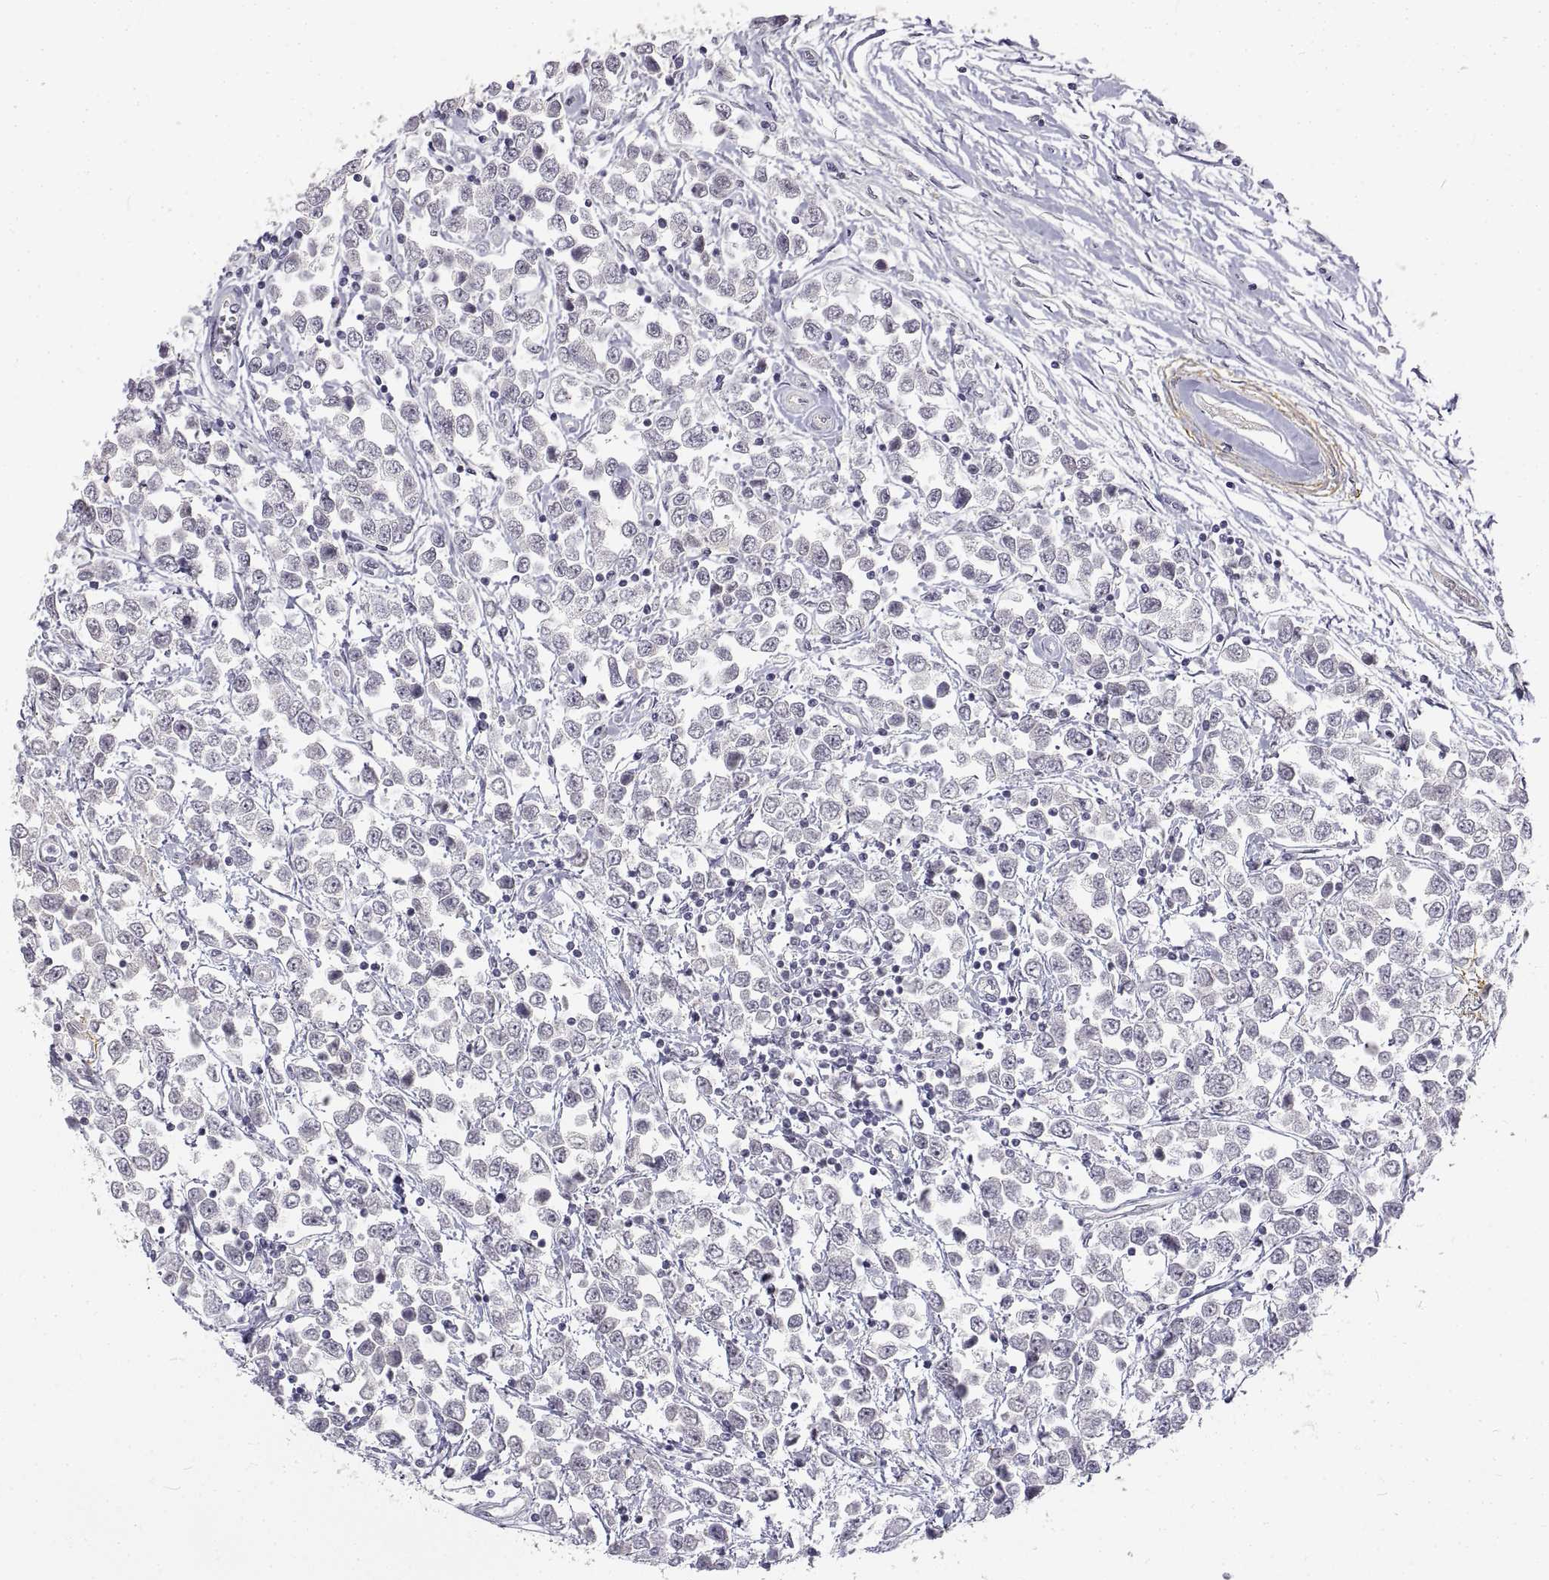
{"staining": {"intensity": "negative", "quantity": "none", "location": "none"}, "tissue": "testis cancer", "cell_type": "Tumor cells", "image_type": "cancer", "snomed": [{"axis": "morphology", "description": "Seminoma, NOS"}, {"axis": "topography", "description": "Testis"}], "caption": "Histopathology image shows no significant protein staining in tumor cells of testis seminoma. (DAB (3,3'-diaminobenzidine) immunohistochemistry visualized using brightfield microscopy, high magnification).", "gene": "ANO2", "patient": {"sex": "male", "age": 34}}